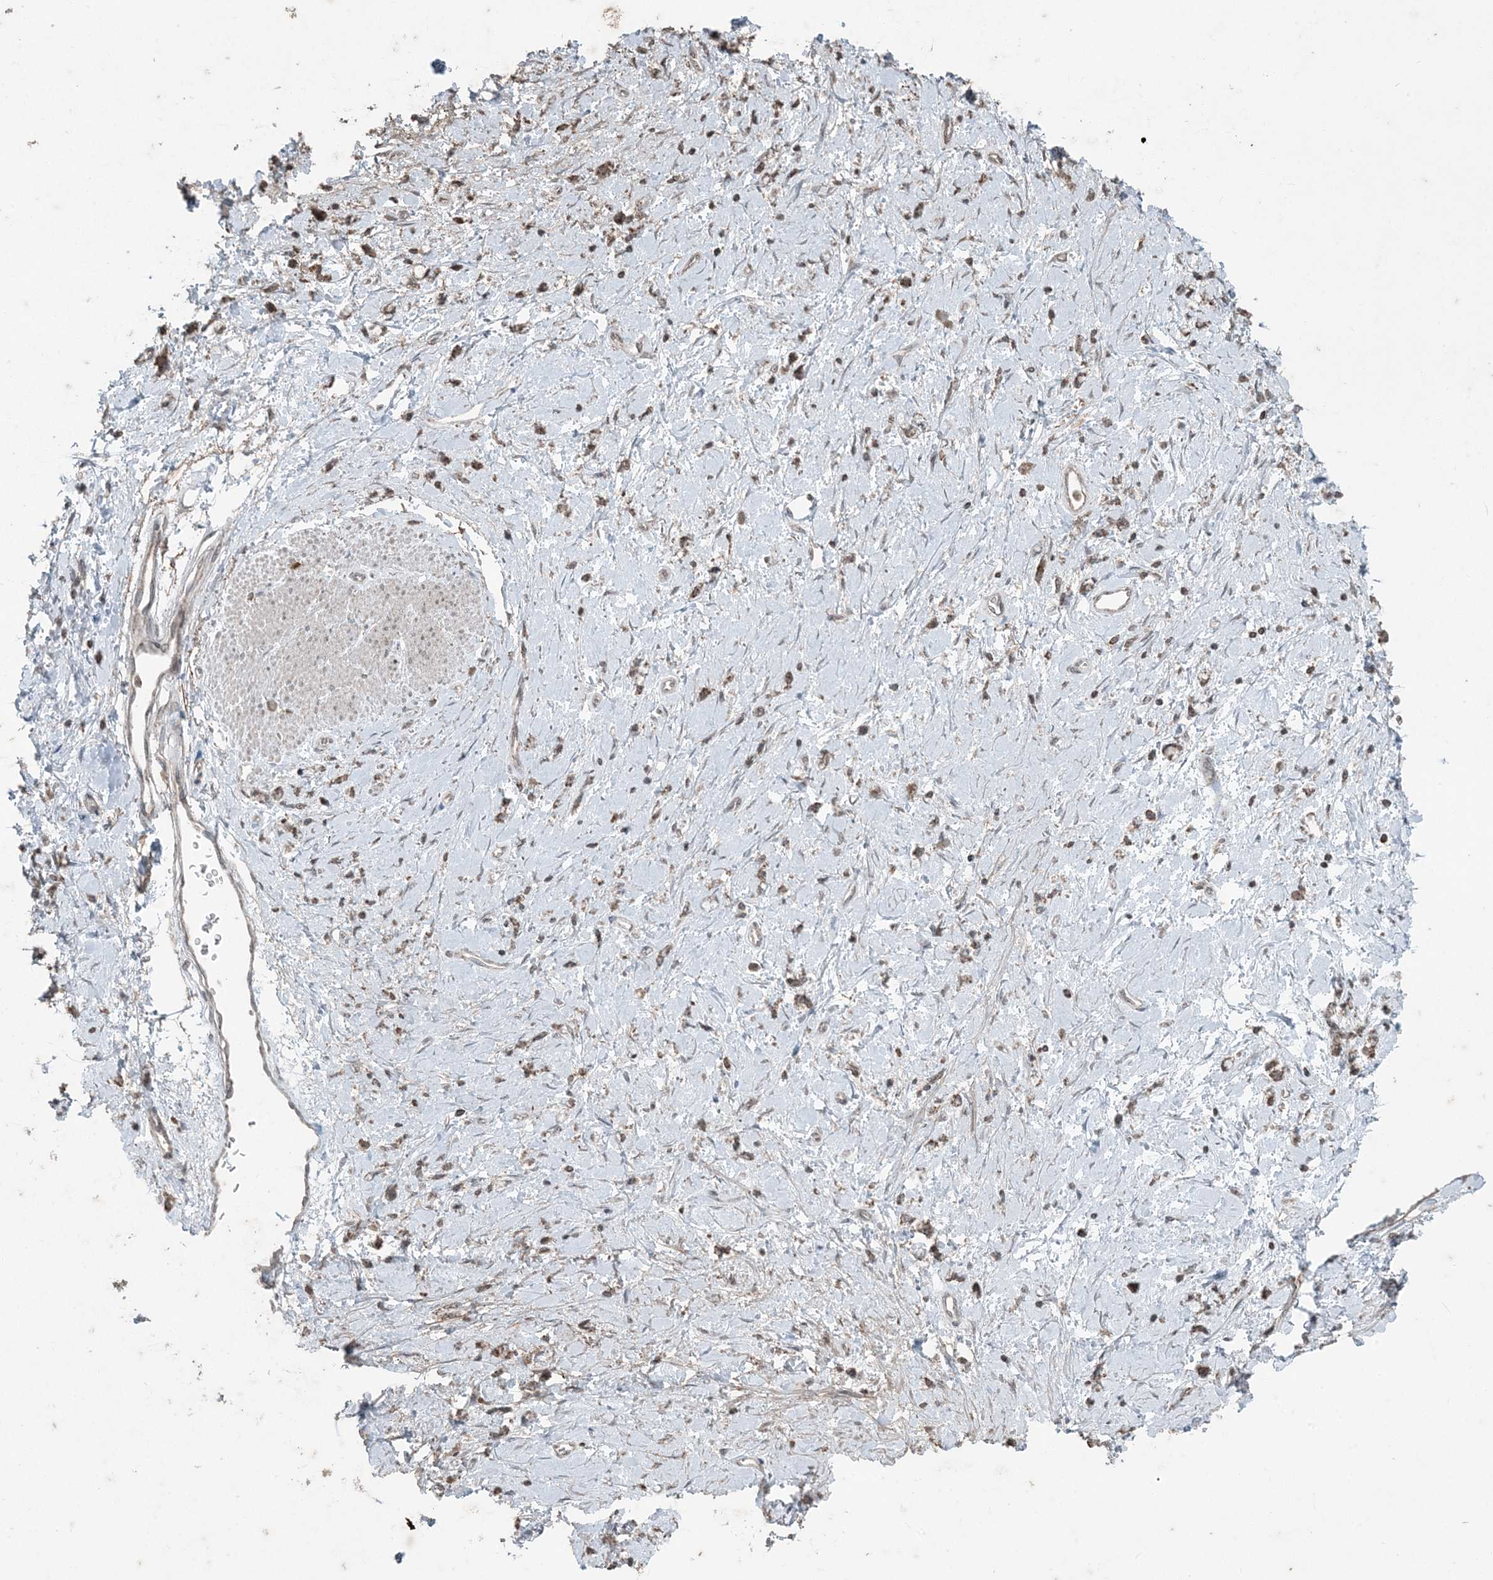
{"staining": {"intensity": "moderate", "quantity": ">75%", "location": "cytoplasmic/membranous,nuclear"}, "tissue": "stomach cancer", "cell_type": "Tumor cells", "image_type": "cancer", "snomed": [{"axis": "morphology", "description": "Adenocarcinoma, NOS"}, {"axis": "topography", "description": "Stomach"}], "caption": "Protein staining of stomach cancer tissue displays moderate cytoplasmic/membranous and nuclear positivity in approximately >75% of tumor cells.", "gene": "GNL1", "patient": {"sex": "female", "age": 60}}